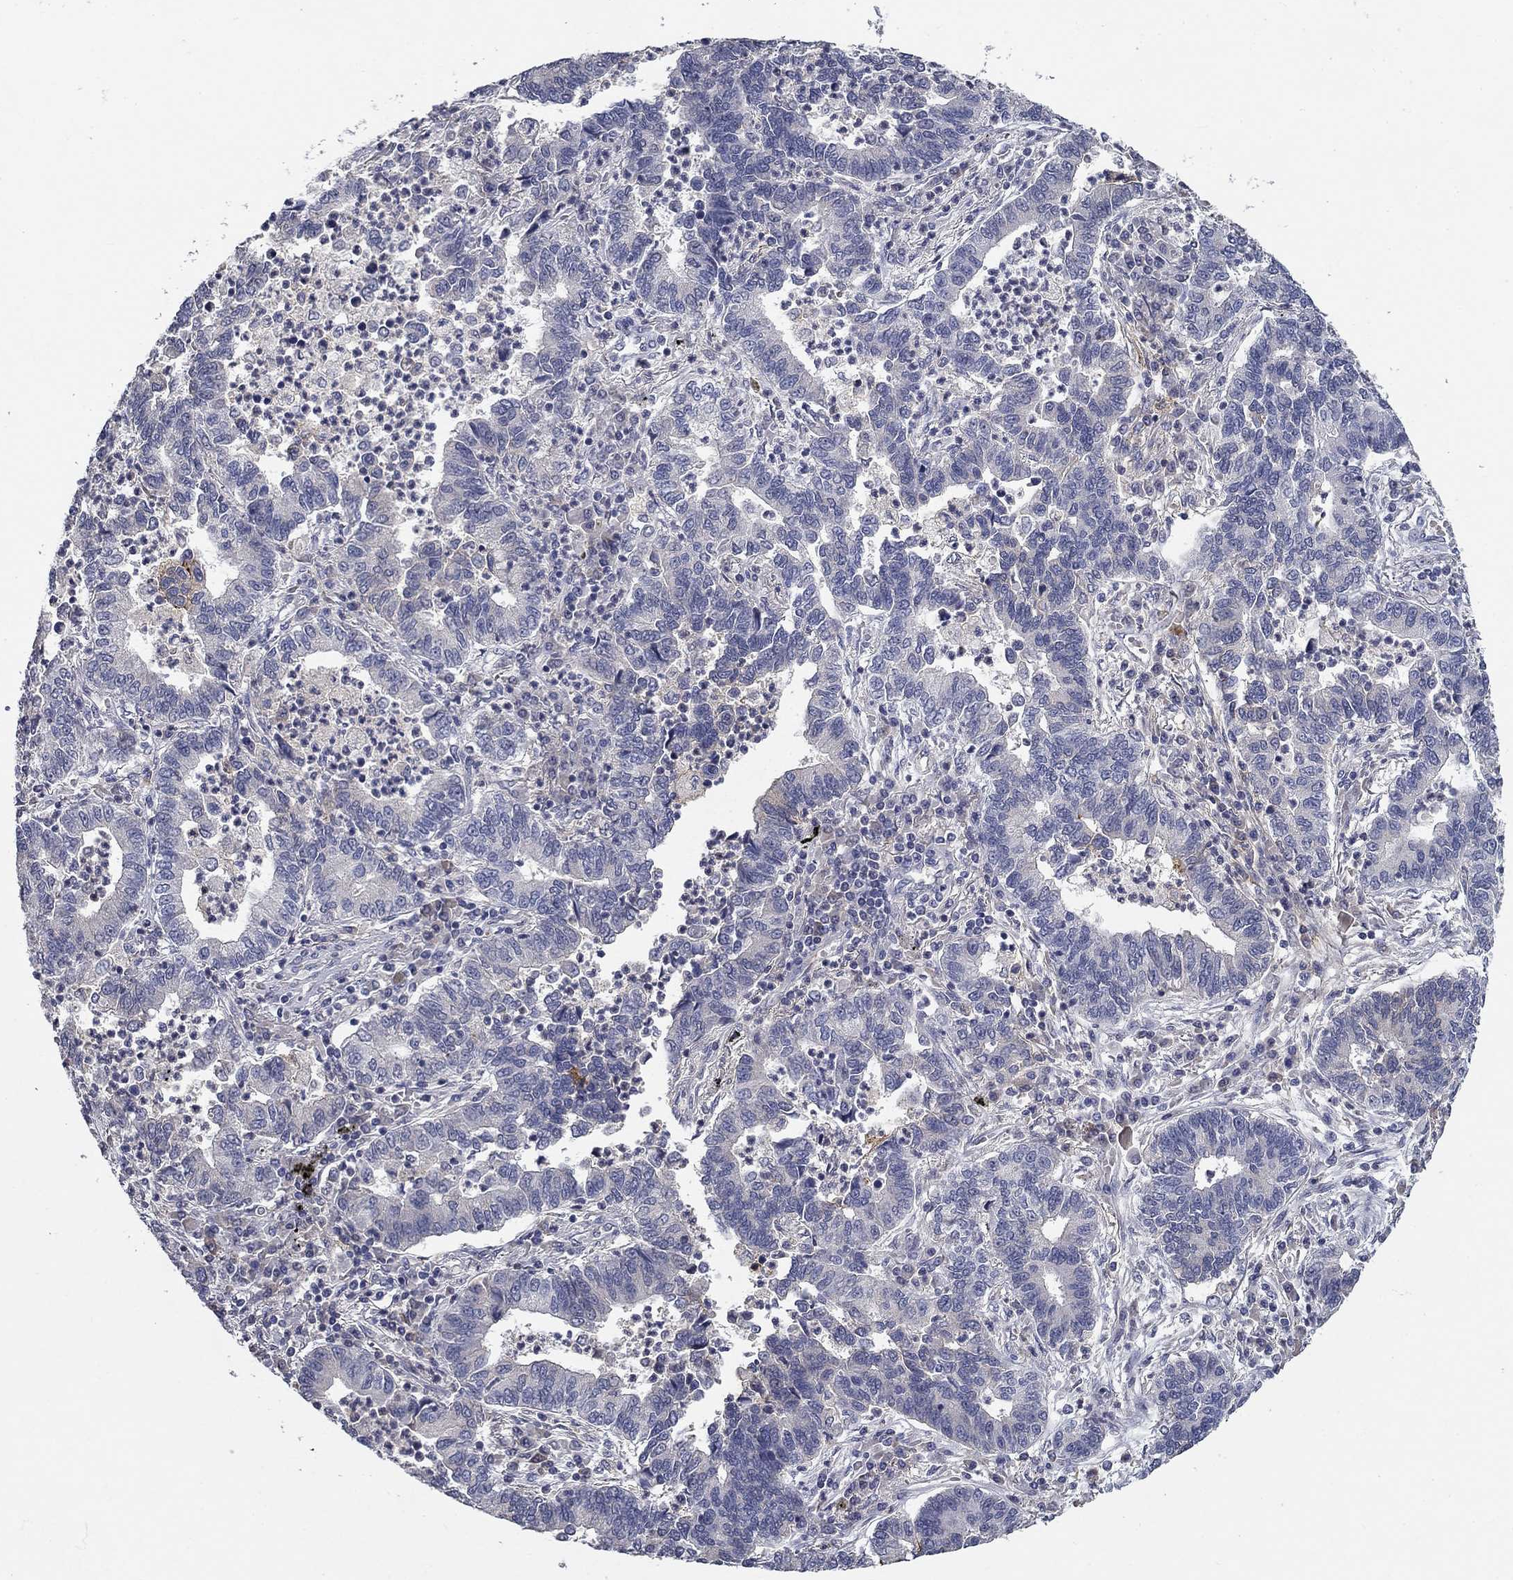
{"staining": {"intensity": "negative", "quantity": "none", "location": "none"}, "tissue": "lung cancer", "cell_type": "Tumor cells", "image_type": "cancer", "snomed": [{"axis": "morphology", "description": "Adenocarcinoma, NOS"}, {"axis": "topography", "description": "Lung"}], "caption": "Immunohistochemistry histopathology image of human adenocarcinoma (lung) stained for a protein (brown), which shows no expression in tumor cells.", "gene": "CD274", "patient": {"sex": "female", "age": 57}}